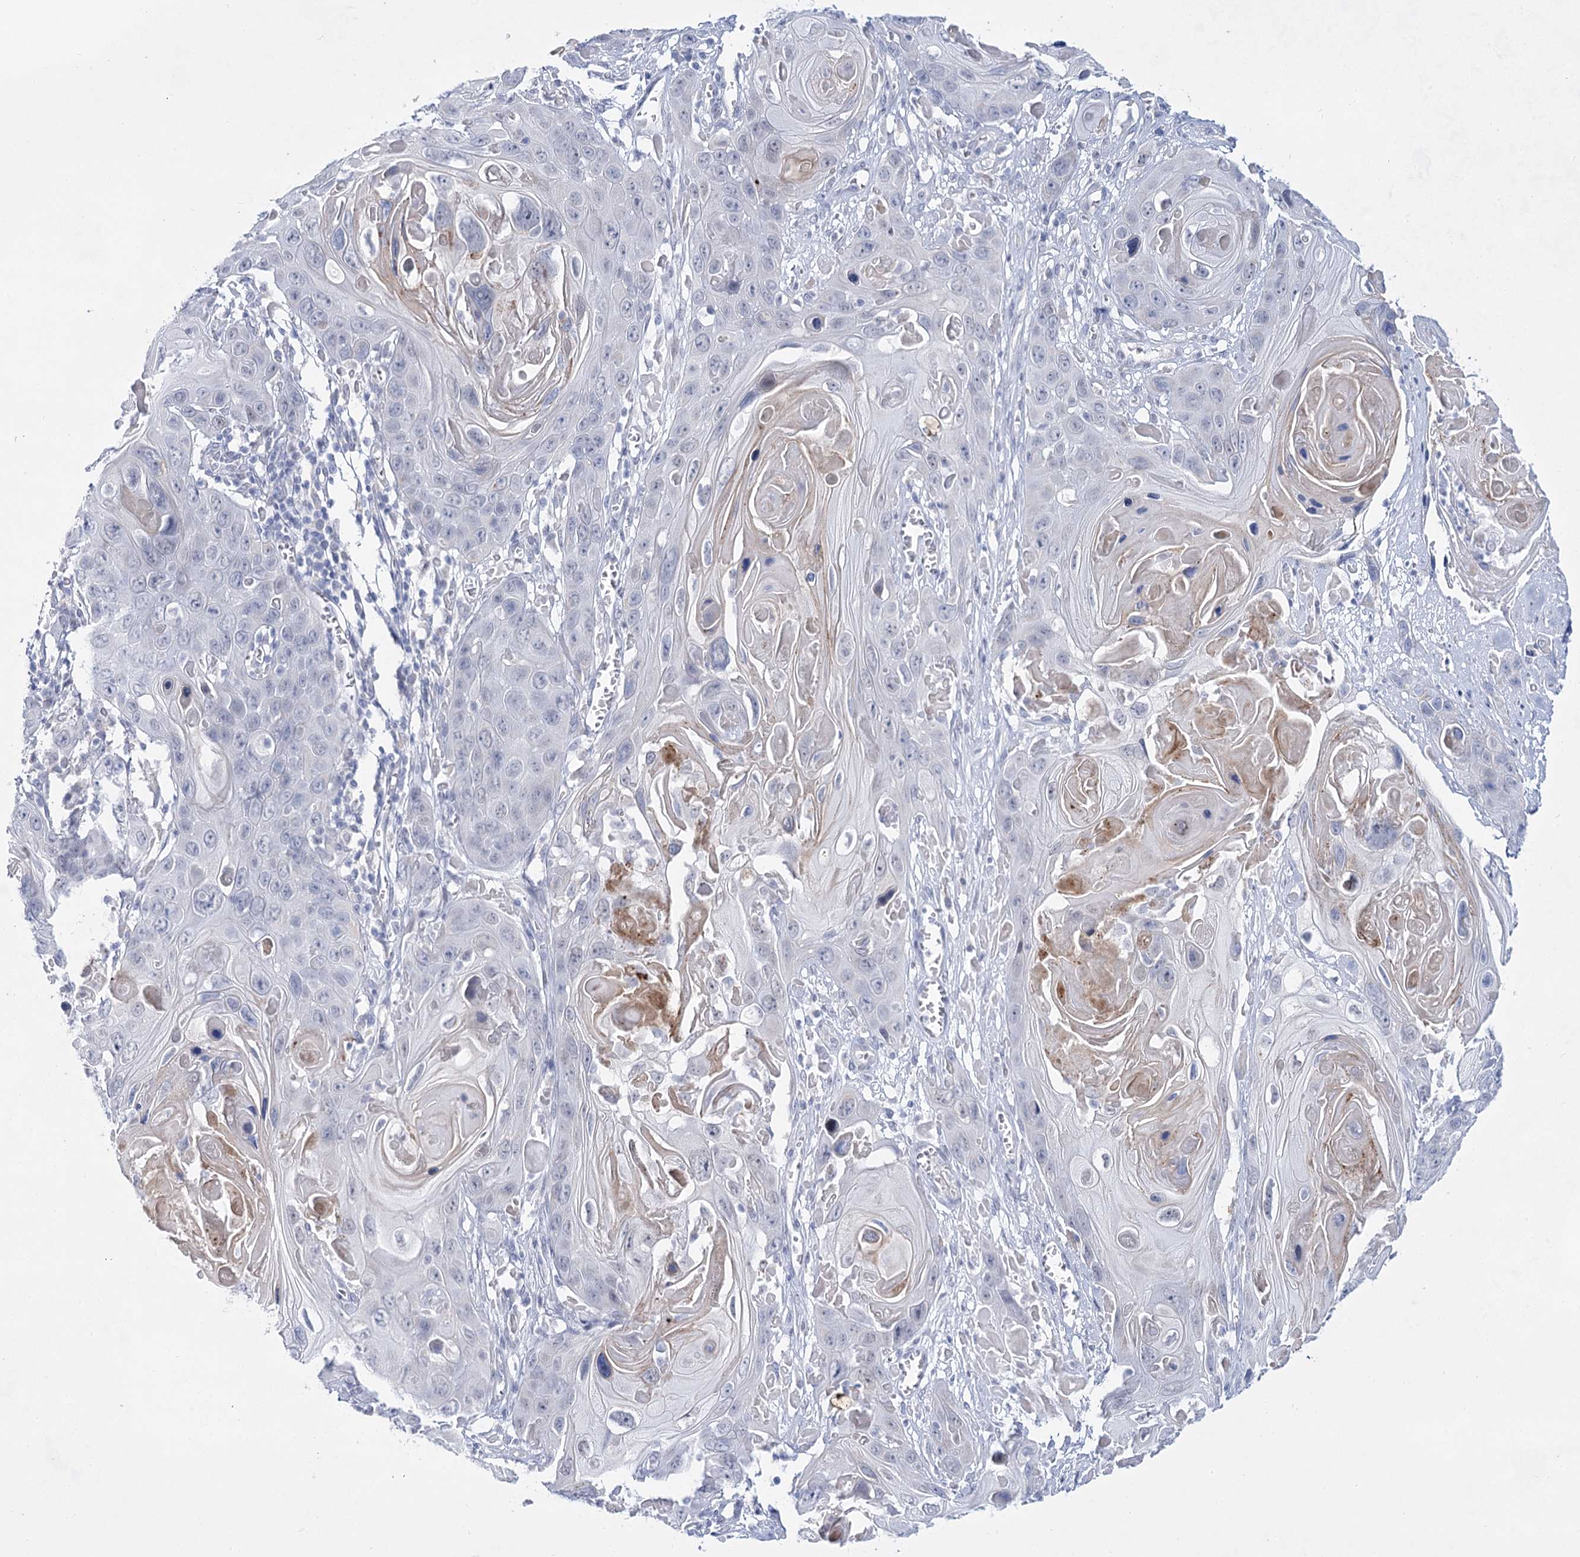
{"staining": {"intensity": "negative", "quantity": "none", "location": "none"}, "tissue": "skin cancer", "cell_type": "Tumor cells", "image_type": "cancer", "snomed": [{"axis": "morphology", "description": "Squamous cell carcinoma, NOS"}, {"axis": "topography", "description": "Skin"}], "caption": "A high-resolution photomicrograph shows immunohistochemistry staining of skin cancer, which reveals no significant positivity in tumor cells.", "gene": "BPHL", "patient": {"sex": "male", "age": 55}}